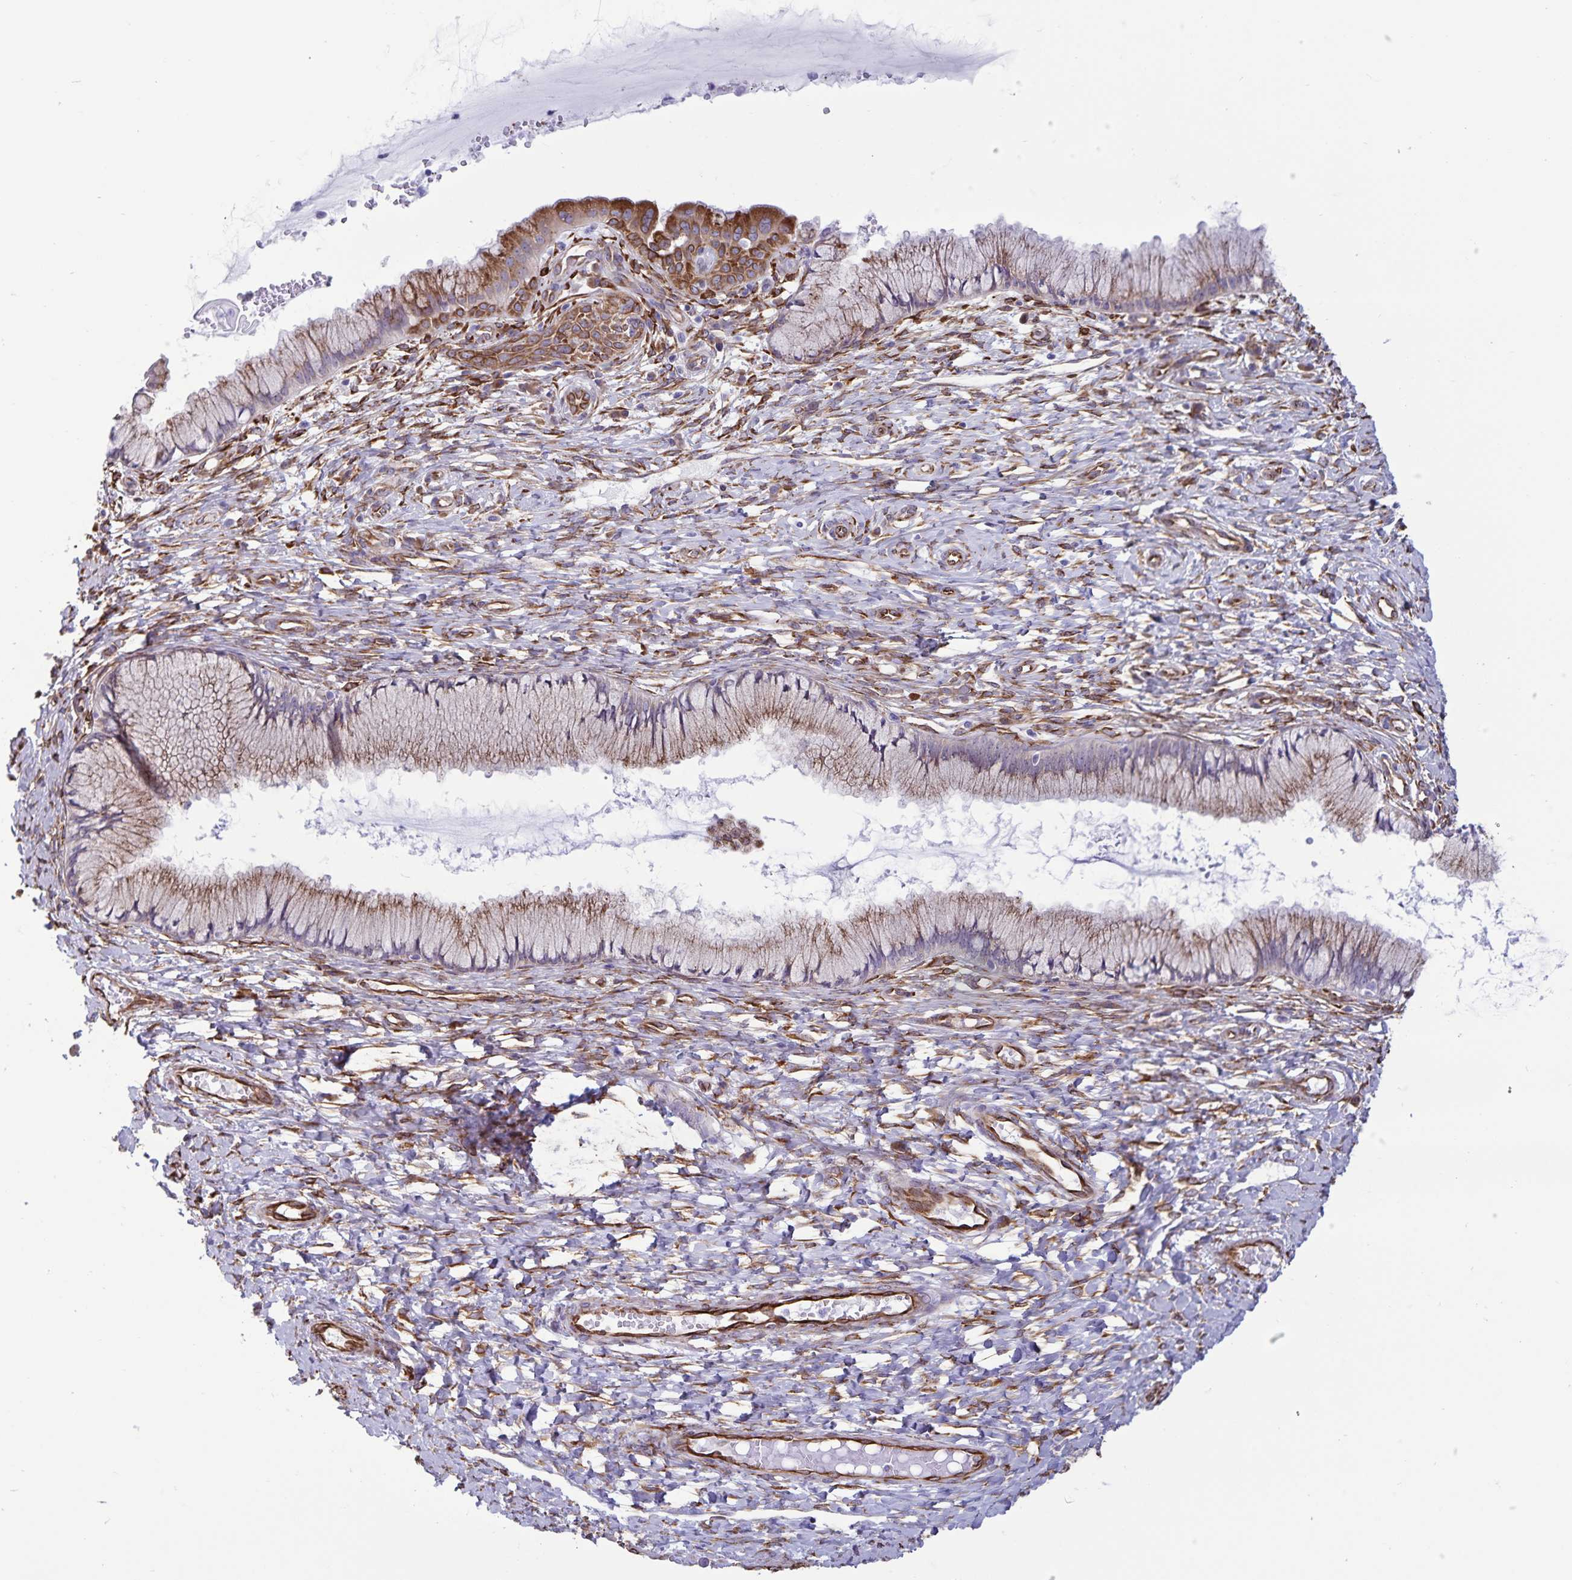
{"staining": {"intensity": "strong", "quantity": "<25%", "location": "cytoplasmic/membranous"}, "tissue": "cervix", "cell_type": "Glandular cells", "image_type": "normal", "snomed": [{"axis": "morphology", "description": "Normal tissue, NOS"}, {"axis": "topography", "description": "Cervix"}], "caption": "Cervix was stained to show a protein in brown. There is medium levels of strong cytoplasmic/membranous positivity in approximately <25% of glandular cells. (IHC, brightfield microscopy, high magnification).", "gene": "RCN1", "patient": {"sex": "female", "age": 37}}